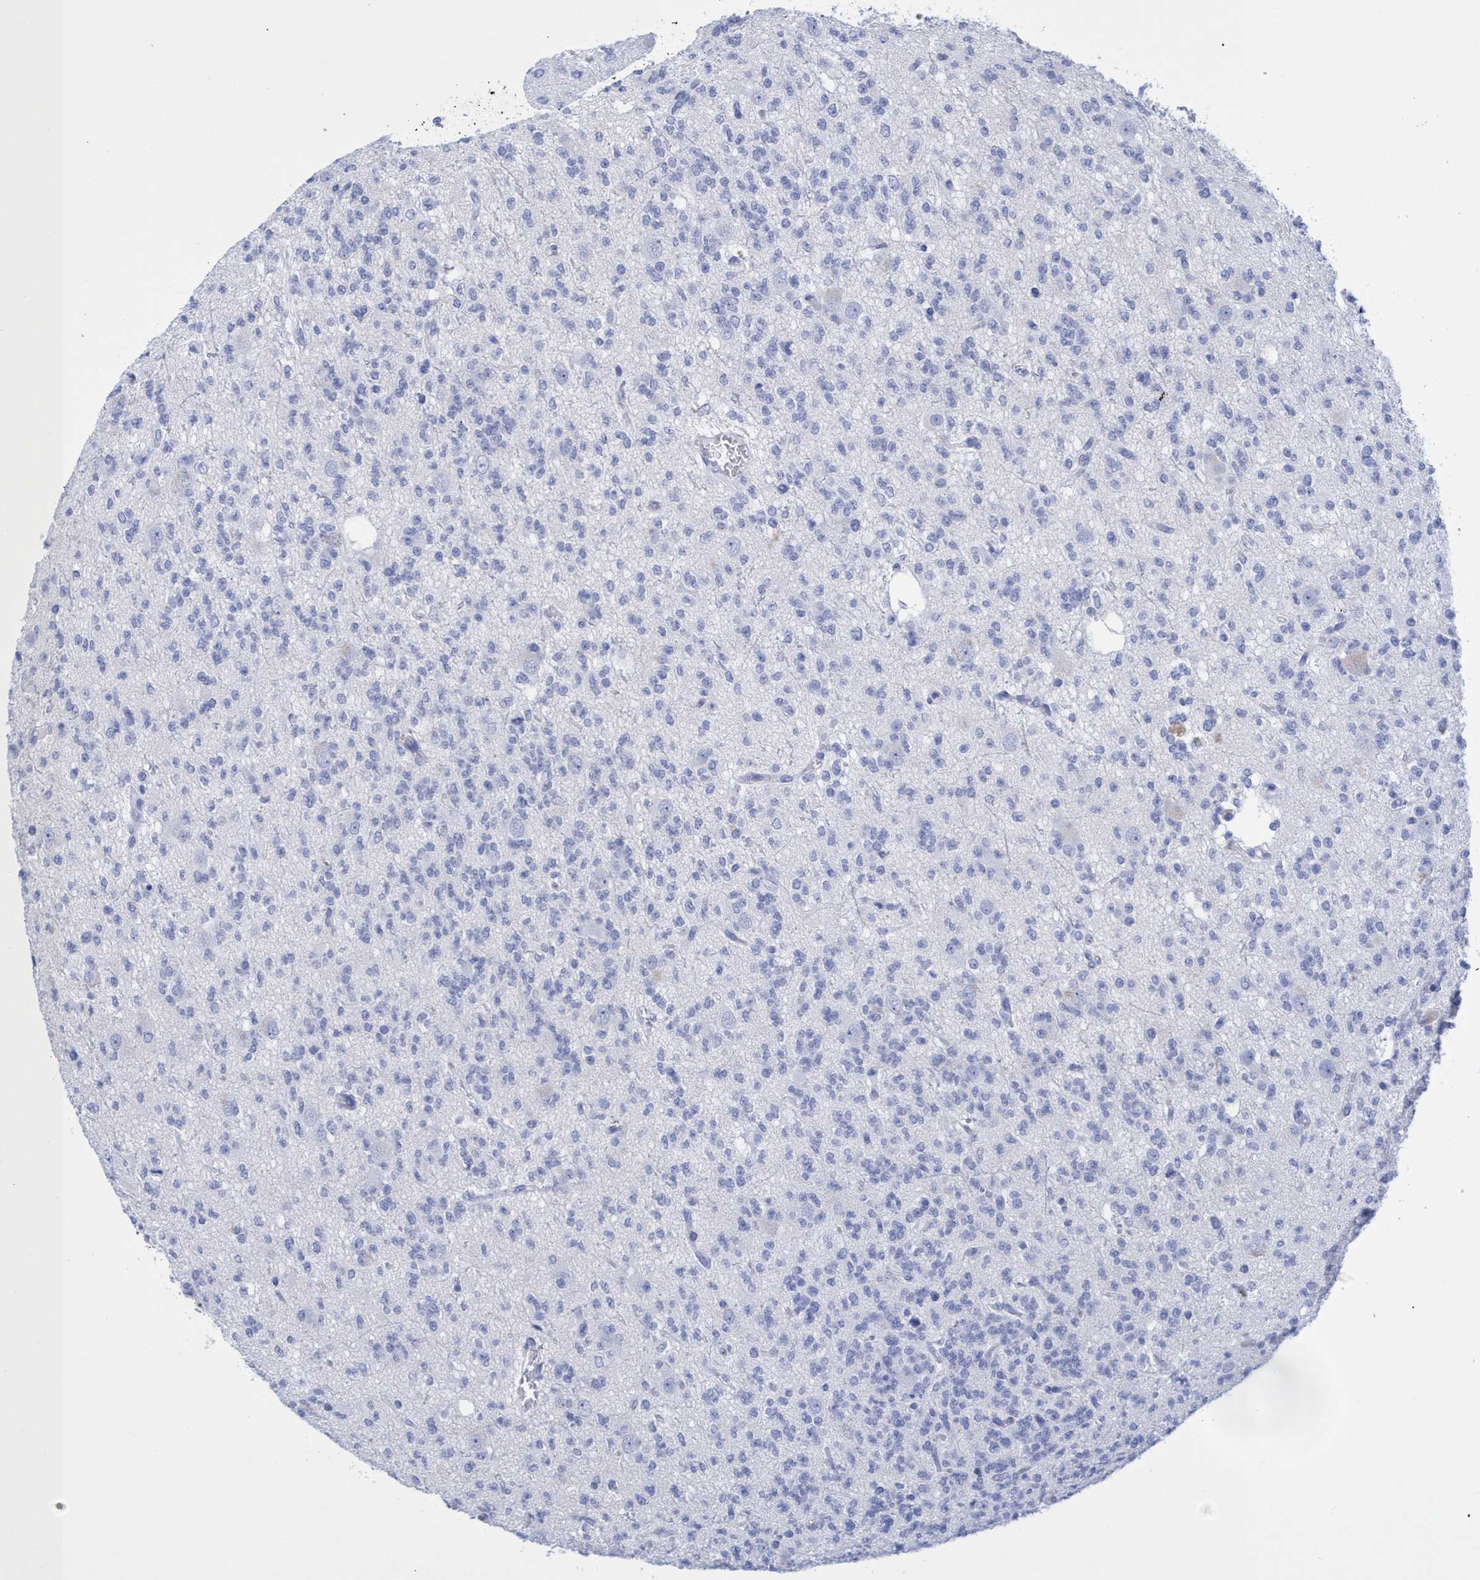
{"staining": {"intensity": "negative", "quantity": "none", "location": "none"}, "tissue": "glioma", "cell_type": "Tumor cells", "image_type": "cancer", "snomed": [{"axis": "morphology", "description": "Glioma, malignant, Low grade"}, {"axis": "topography", "description": "Brain"}], "caption": "The photomicrograph displays no staining of tumor cells in glioma.", "gene": "INSL6", "patient": {"sex": "male", "age": 38}}